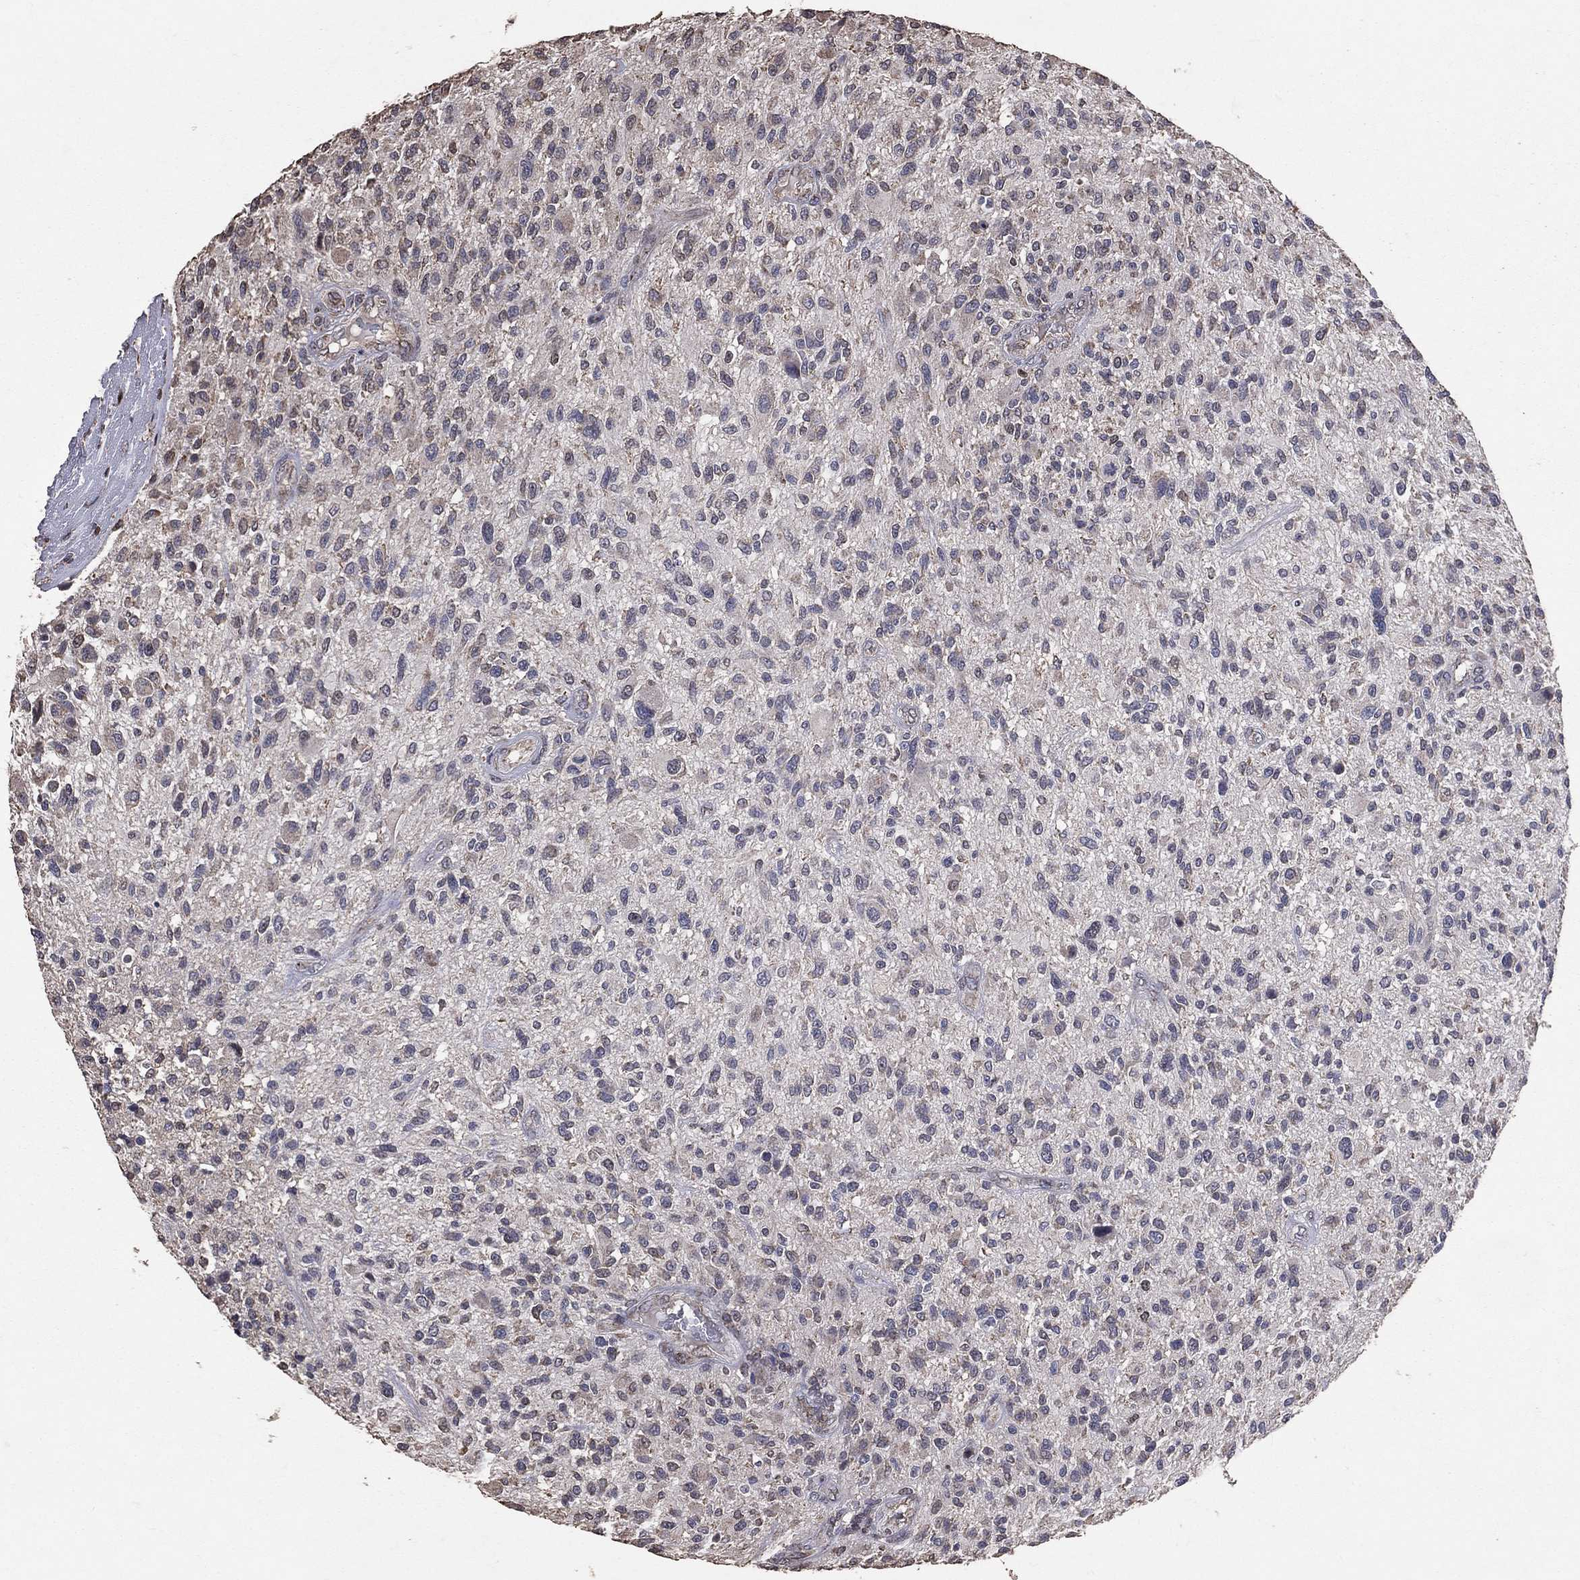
{"staining": {"intensity": "negative", "quantity": "none", "location": "none"}, "tissue": "glioma", "cell_type": "Tumor cells", "image_type": "cancer", "snomed": [{"axis": "morphology", "description": "Glioma, malignant, High grade"}, {"axis": "topography", "description": "Brain"}], "caption": "An immunohistochemistry (IHC) photomicrograph of glioma is shown. There is no staining in tumor cells of glioma.", "gene": "LY6K", "patient": {"sex": "male", "age": 47}}